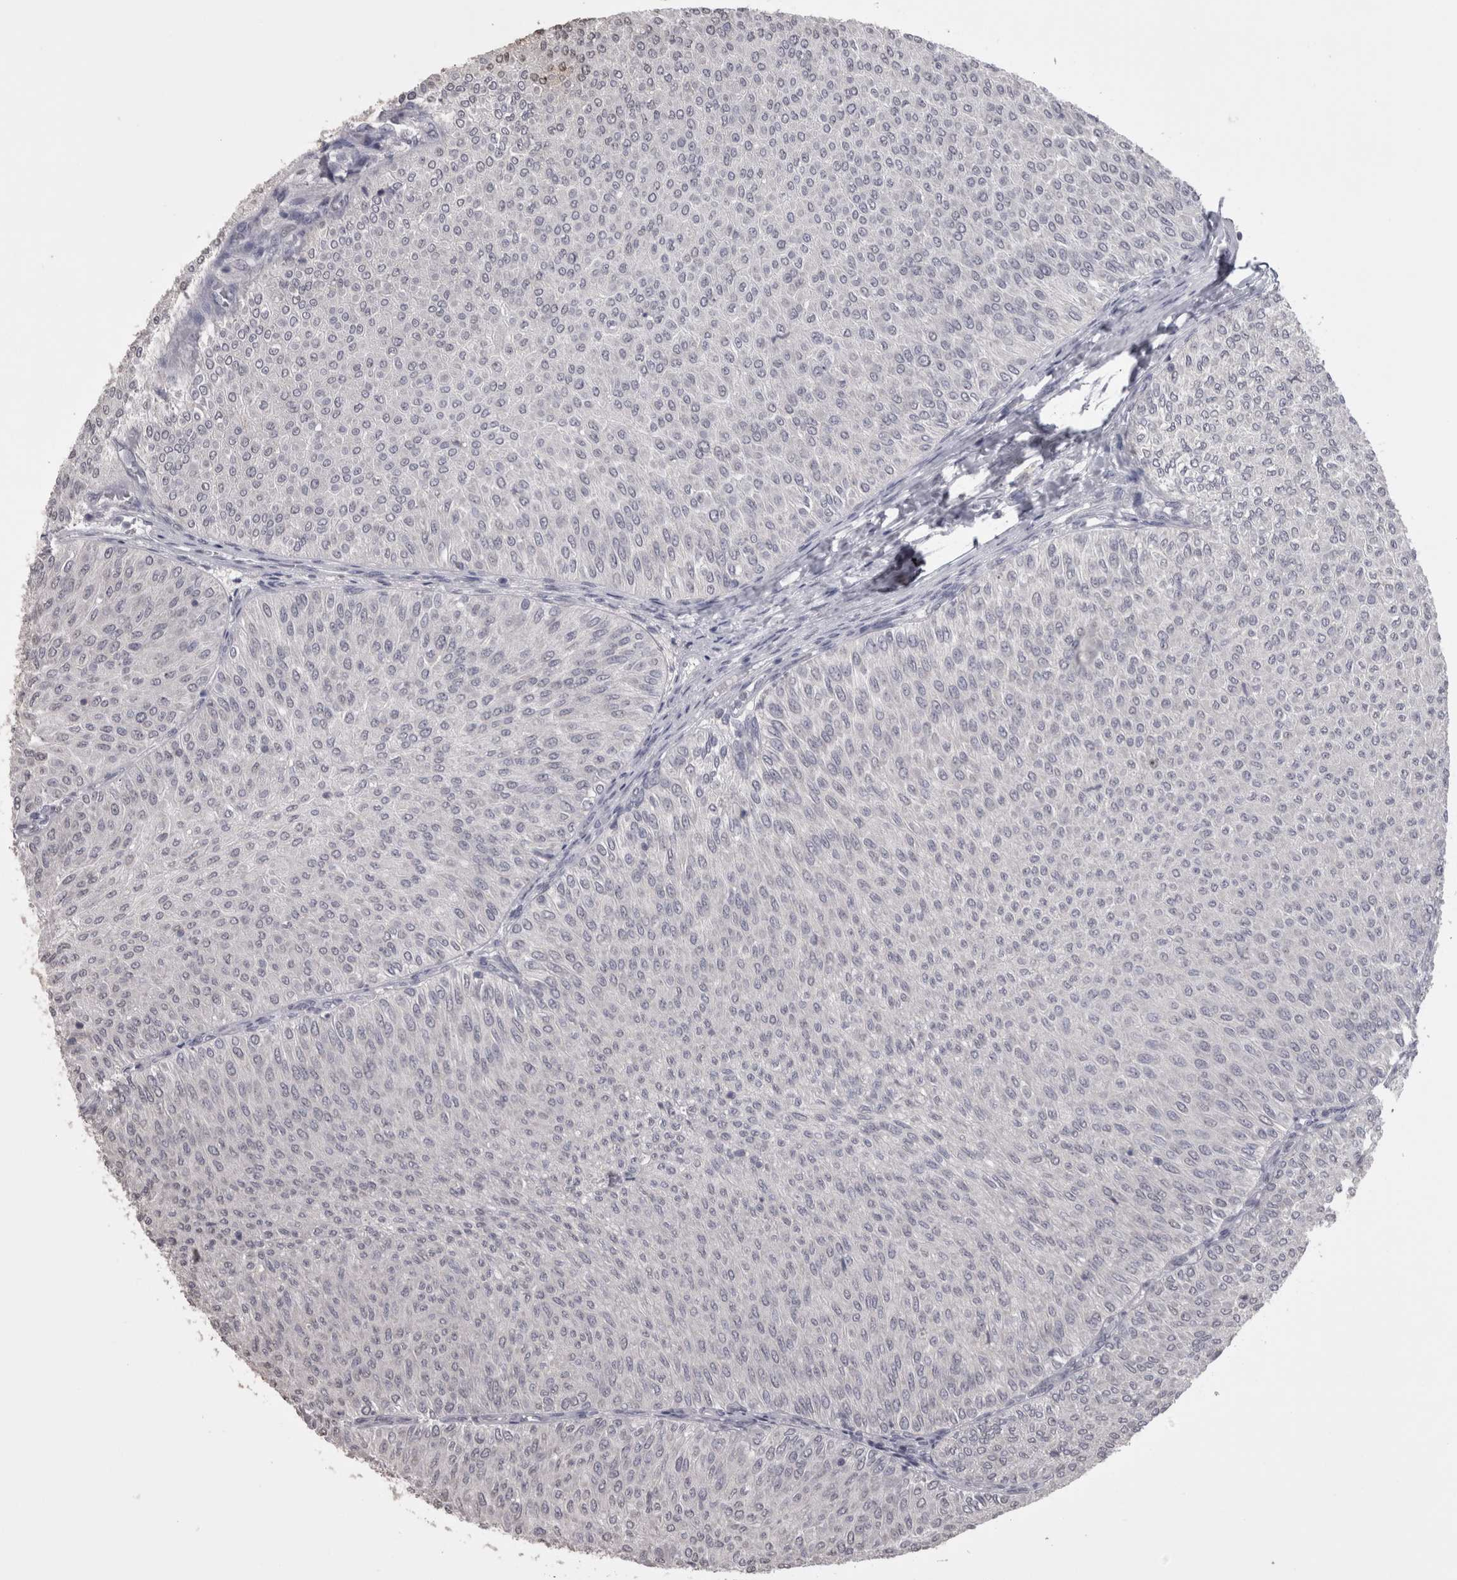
{"staining": {"intensity": "negative", "quantity": "none", "location": "none"}, "tissue": "urothelial cancer", "cell_type": "Tumor cells", "image_type": "cancer", "snomed": [{"axis": "morphology", "description": "Urothelial carcinoma, Low grade"}, {"axis": "topography", "description": "Urinary bladder"}], "caption": "Immunohistochemical staining of urothelial cancer displays no significant expression in tumor cells.", "gene": "LAX1", "patient": {"sex": "male", "age": 78}}